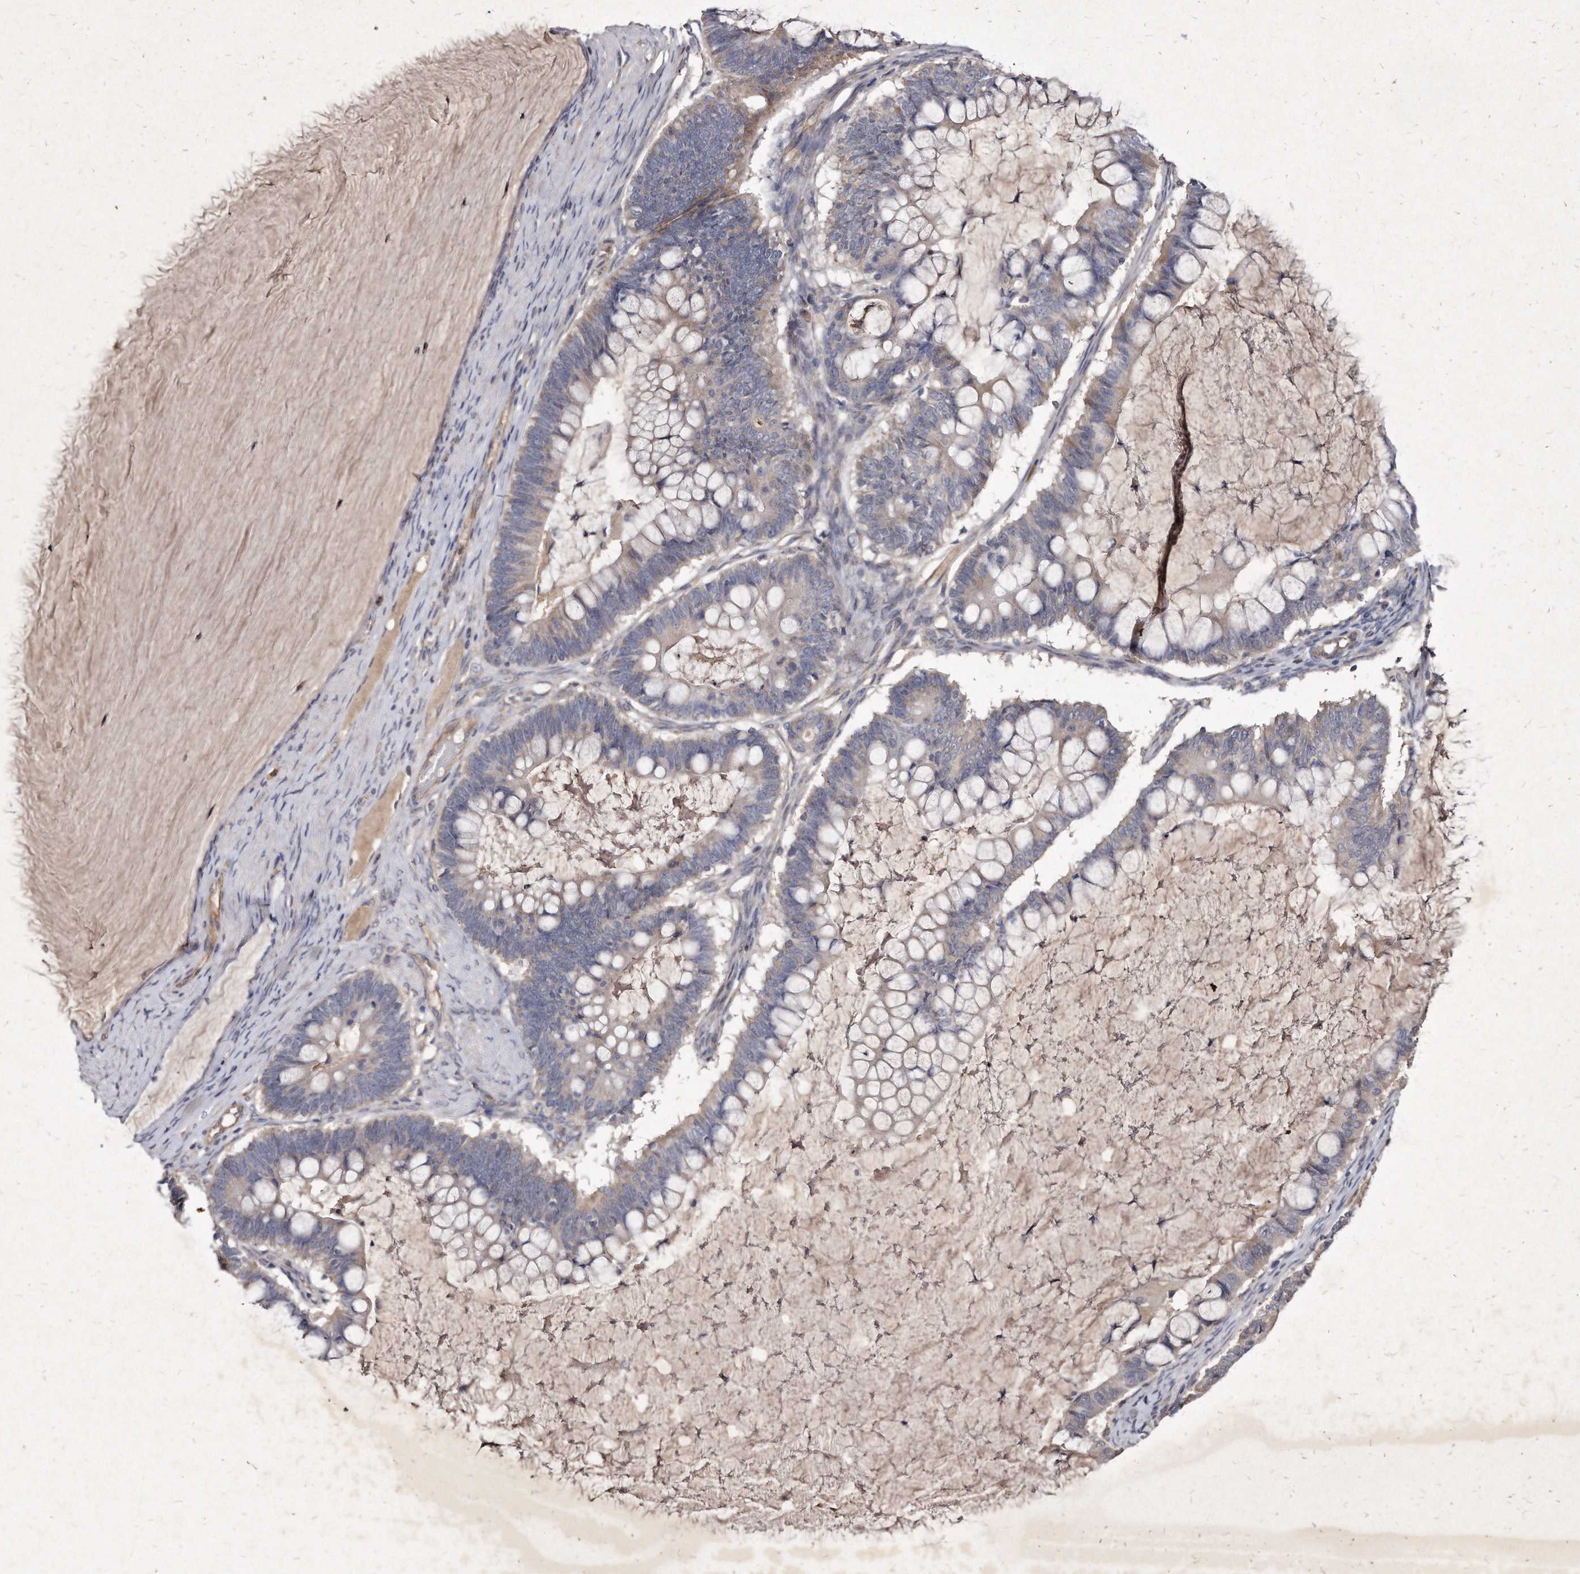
{"staining": {"intensity": "weak", "quantity": "<25%", "location": "cytoplasmic/membranous"}, "tissue": "ovarian cancer", "cell_type": "Tumor cells", "image_type": "cancer", "snomed": [{"axis": "morphology", "description": "Cystadenocarcinoma, mucinous, NOS"}, {"axis": "topography", "description": "Ovary"}], "caption": "Immunohistochemistry (IHC) image of ovarian mucinous cystadenocarcinoma stained for a protein (brown), which exhibits no expression in tumor cells.", "gene": "KLHDC3", "patient": {"sex": "female", "age": 61}}